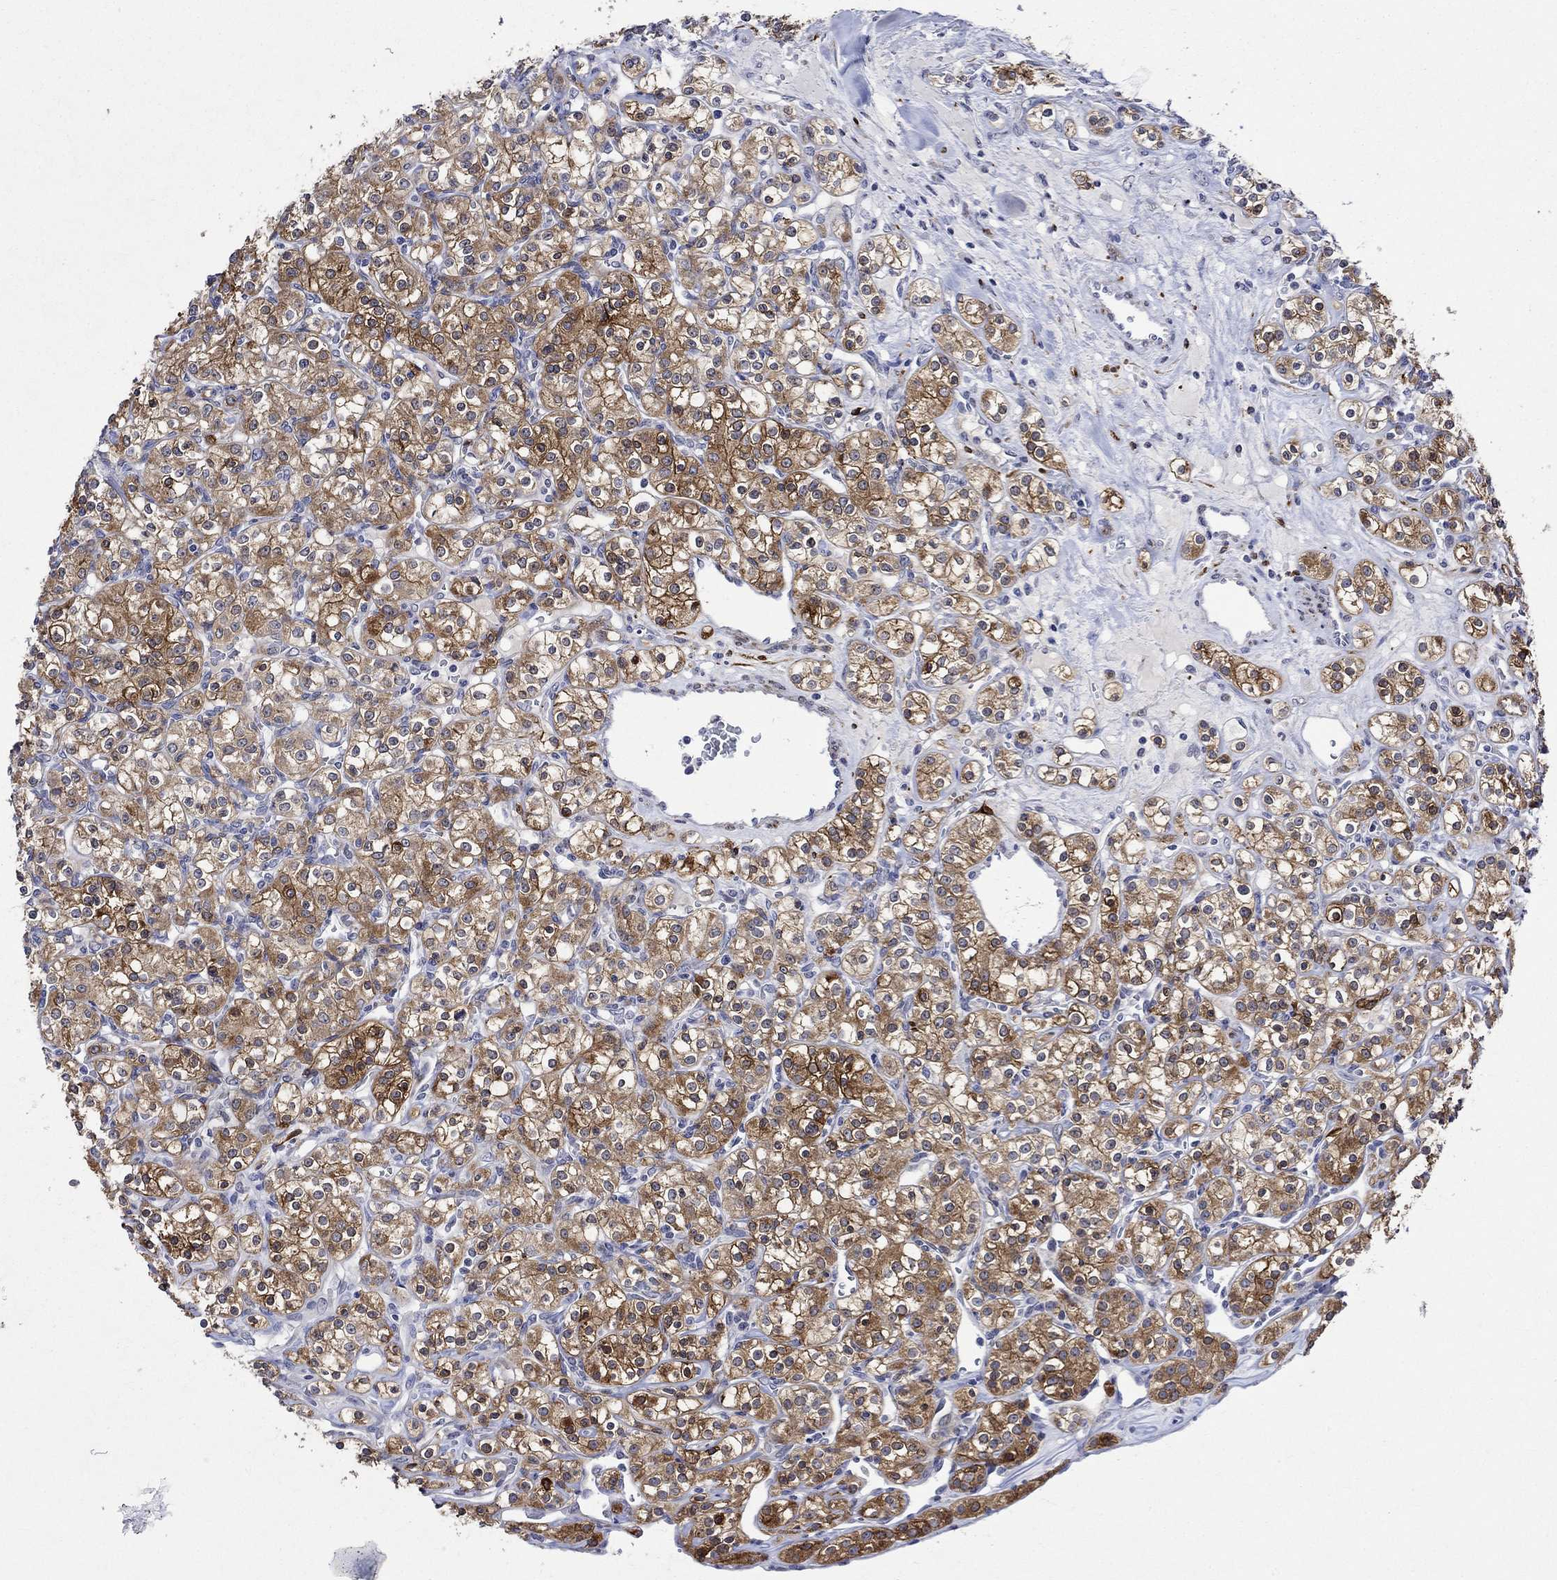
{"staining": {"intensity": "strong", "quantity": "25%-75%", "location": "cytoplasmic/membranous"}, "tissue": "renal cancer", "cell_type": "Tumor cells", "image_type": "cancer", "snomed": [{"axis": "morphology", "description": "Adenocarcinoma, NOS"}, {"axis": "topography", "description": "Kidney"}], "caption": "Immunohistochemistry (IHC) photomicrograph of neoplastic tissue: human renal cancer (adenocarcinoma) stained using IHC shows high levels of strong protein expression localized specifically in the cytoplasmic/membranous of tumor cells, appearing as a cytoplasmic/membranous brown color.", "gene": "CRYAB", "patient": {"sex": "male", "age": 77}}